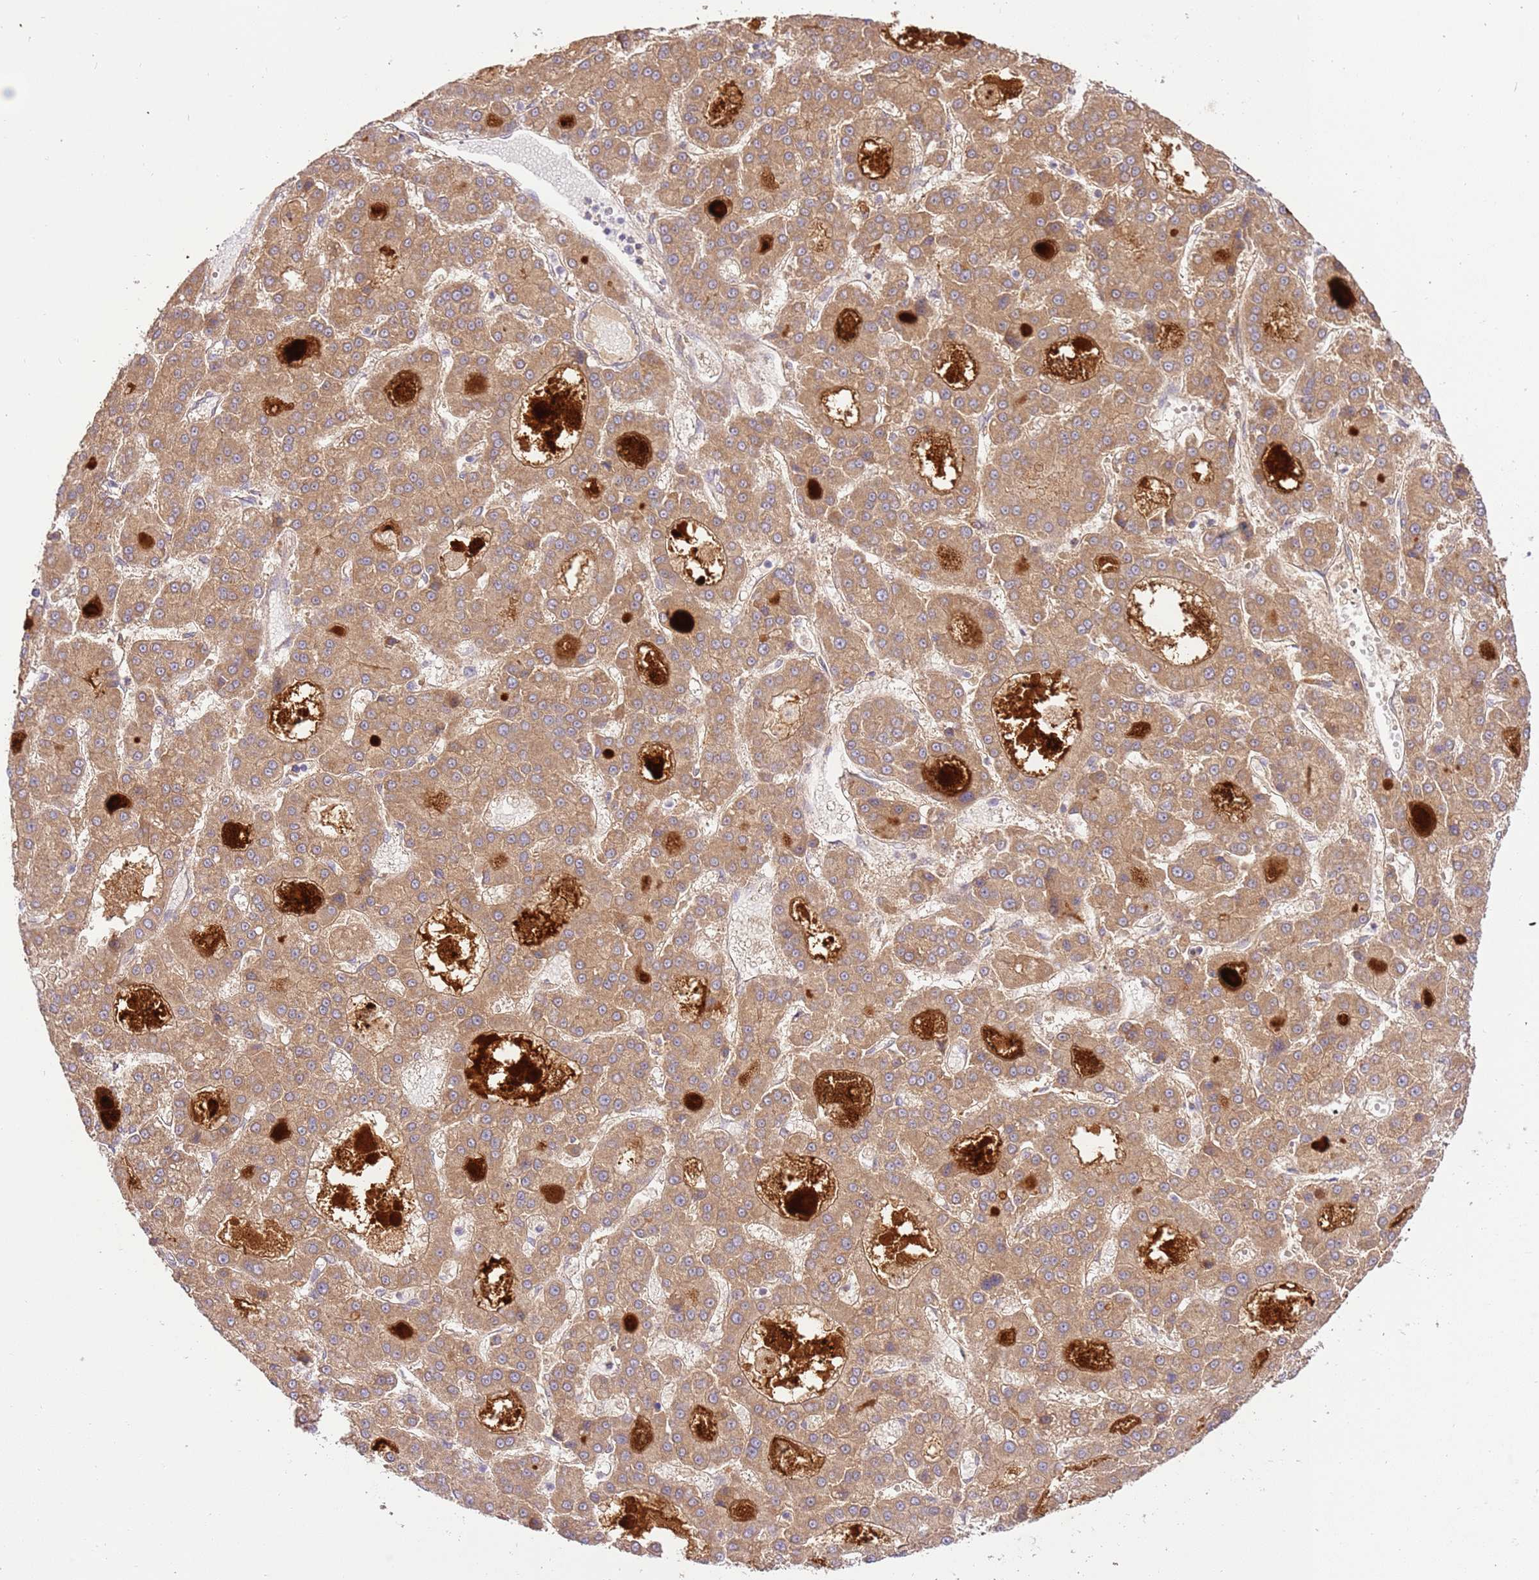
{"staining": {"intensity": "moderate", "quantity": ">75%", "location": "cytoplasmic/membranous"}, "tissue": "liver cancer", "cell_type": "Tumor cells", "image_type": "cancer", "snomed": [{"axis": "morphology", "description": "Carcinoma, Hepatocellular, NOS"}, {"axis": "topography", "description": "Liver"}], "caption": "This micrograph exhibits immunohistochemistry staining of human liver hepatocellular carcinoma, with medium moderate cytoplasmic/membranous positivity in about >75% of tumor cells.", "gene": "C8G", "patient": {"sex": "male", "age": 70}}